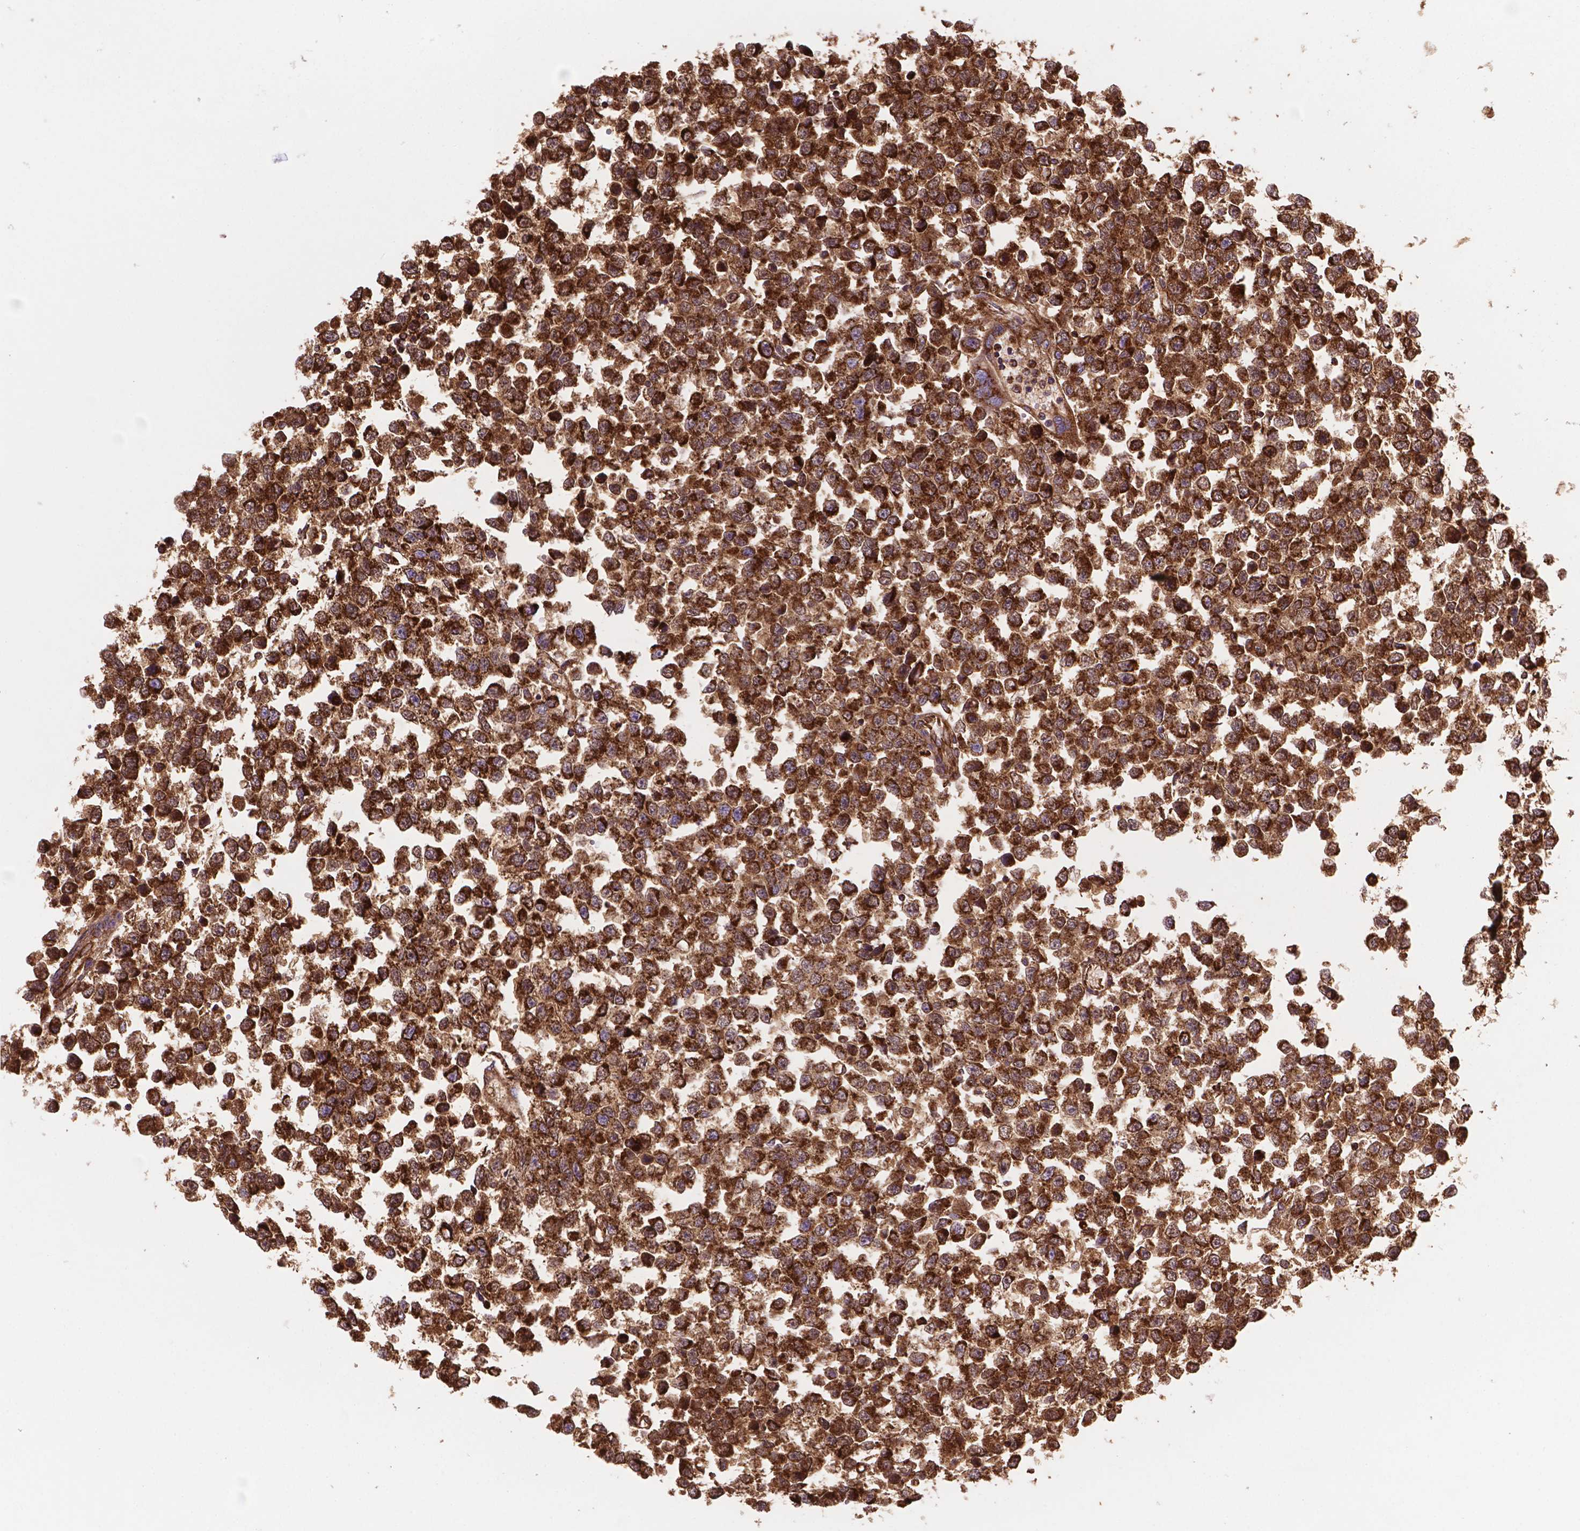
{"staining": {"intensity": "strong", "quantity": ">75%", "location": "cytoplasmic/membranous"}, "tissue": "testis cancer", "cell_type": "Tumor cells", "image_type": "cancer", "snomed": [{"axis": "morphology", "description": "Normal tissue, NOS"}, {"axis": "morphology", "description": "Seminoma, NOS"}, {"axis": "topography", "description": "Testis"}, {"axis": "topography", "description": "Epididymis"}], "caption": "This histopathology image exhibits immunohistochemistry staining of testis seminoma, with high strong cytoplasmic/membranous positivity in approximately >75% of tumor cells.", "gene": "HSPD1", "patient": {"sex": "male", "age": 34}}